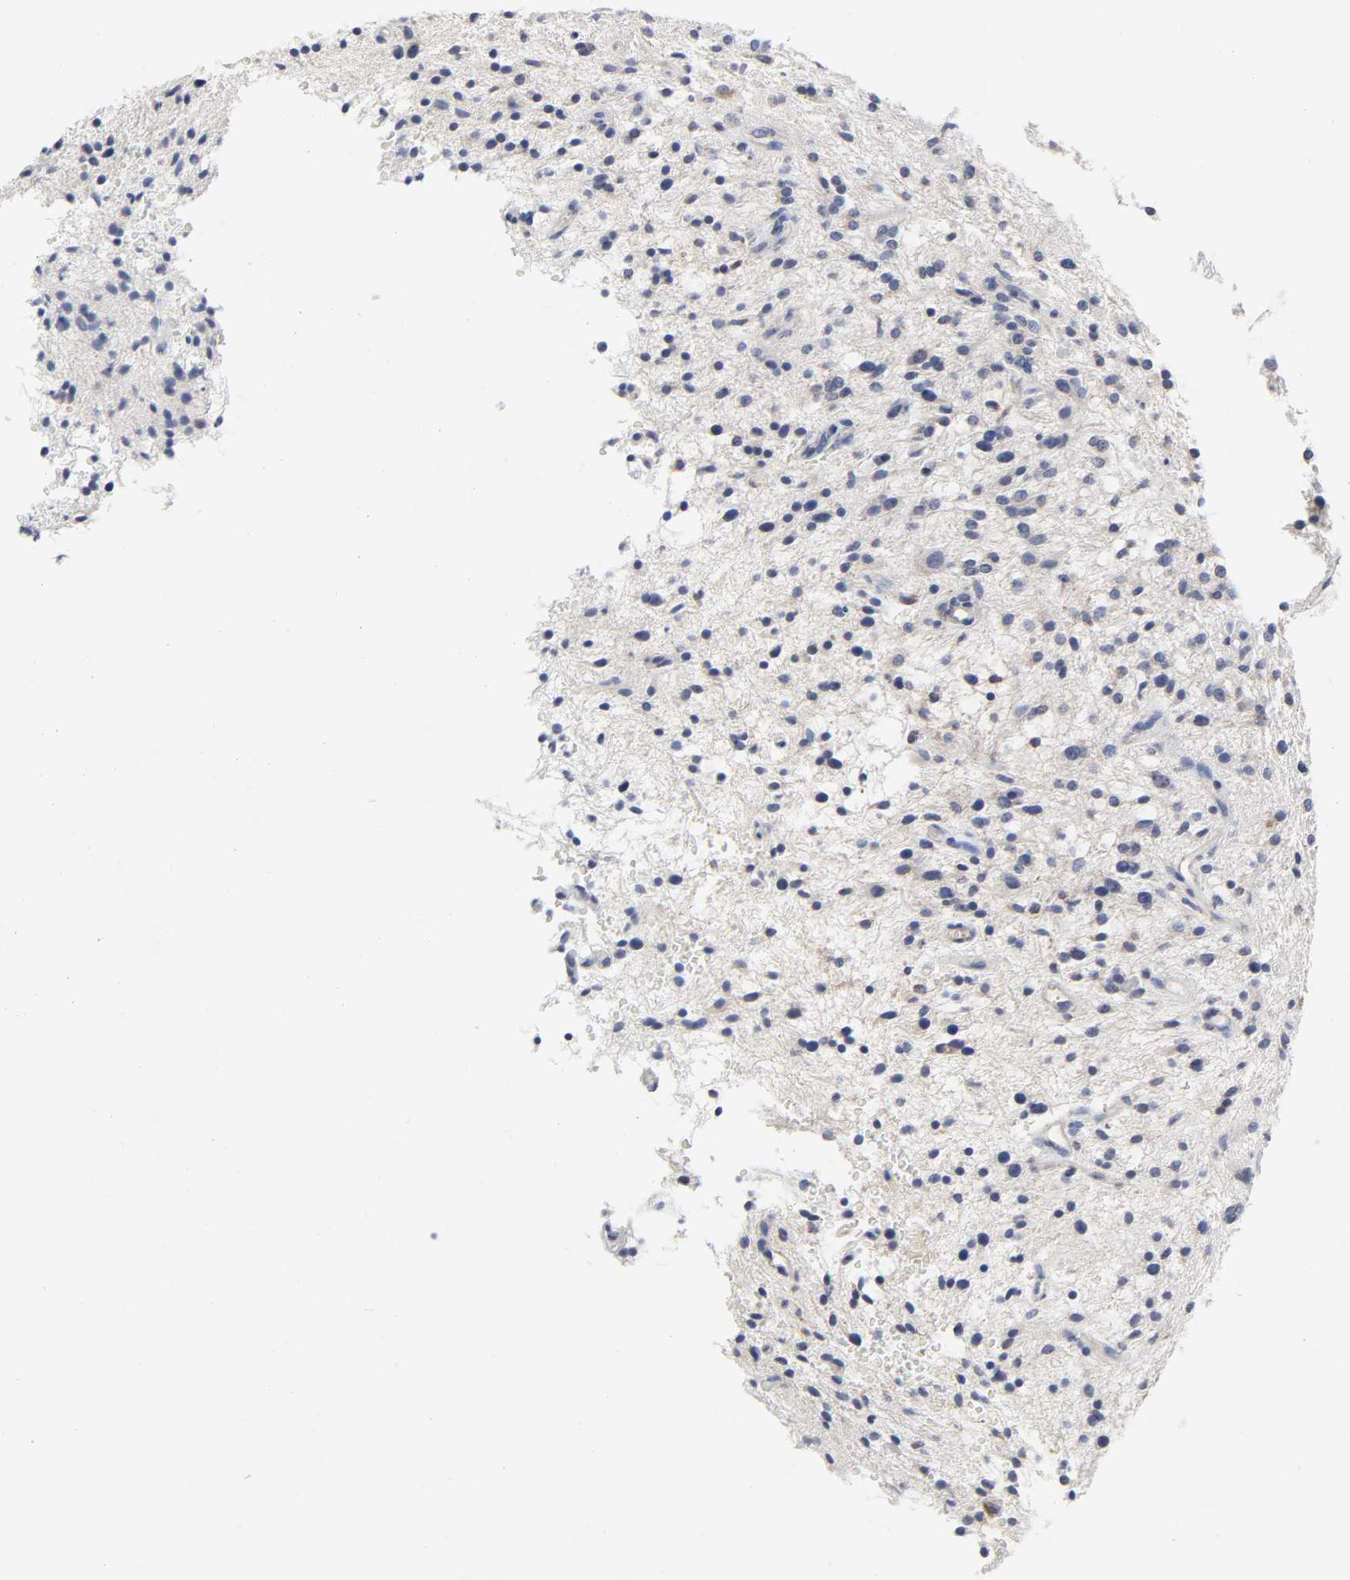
{"staining": {"intensity": "weak", "quantity": "<25%", "location": "cytoplasmic/membranous"}, "tissue": "glioma", "cell_type": "Tumor cells", "image_type": "cancer", "snomed": [{"axis": "morphology", "description": "Glioma, malignant, NOS"}, {"axis": "topography", "description": "Cerebellum"}], "caption": "IHC histopathology image of glioma (malignant) stained for a protein (brown), which reveals no staining in tumor cells.", "gene": "AOPEP", "patient": {"sex": "female", "age": 10}}